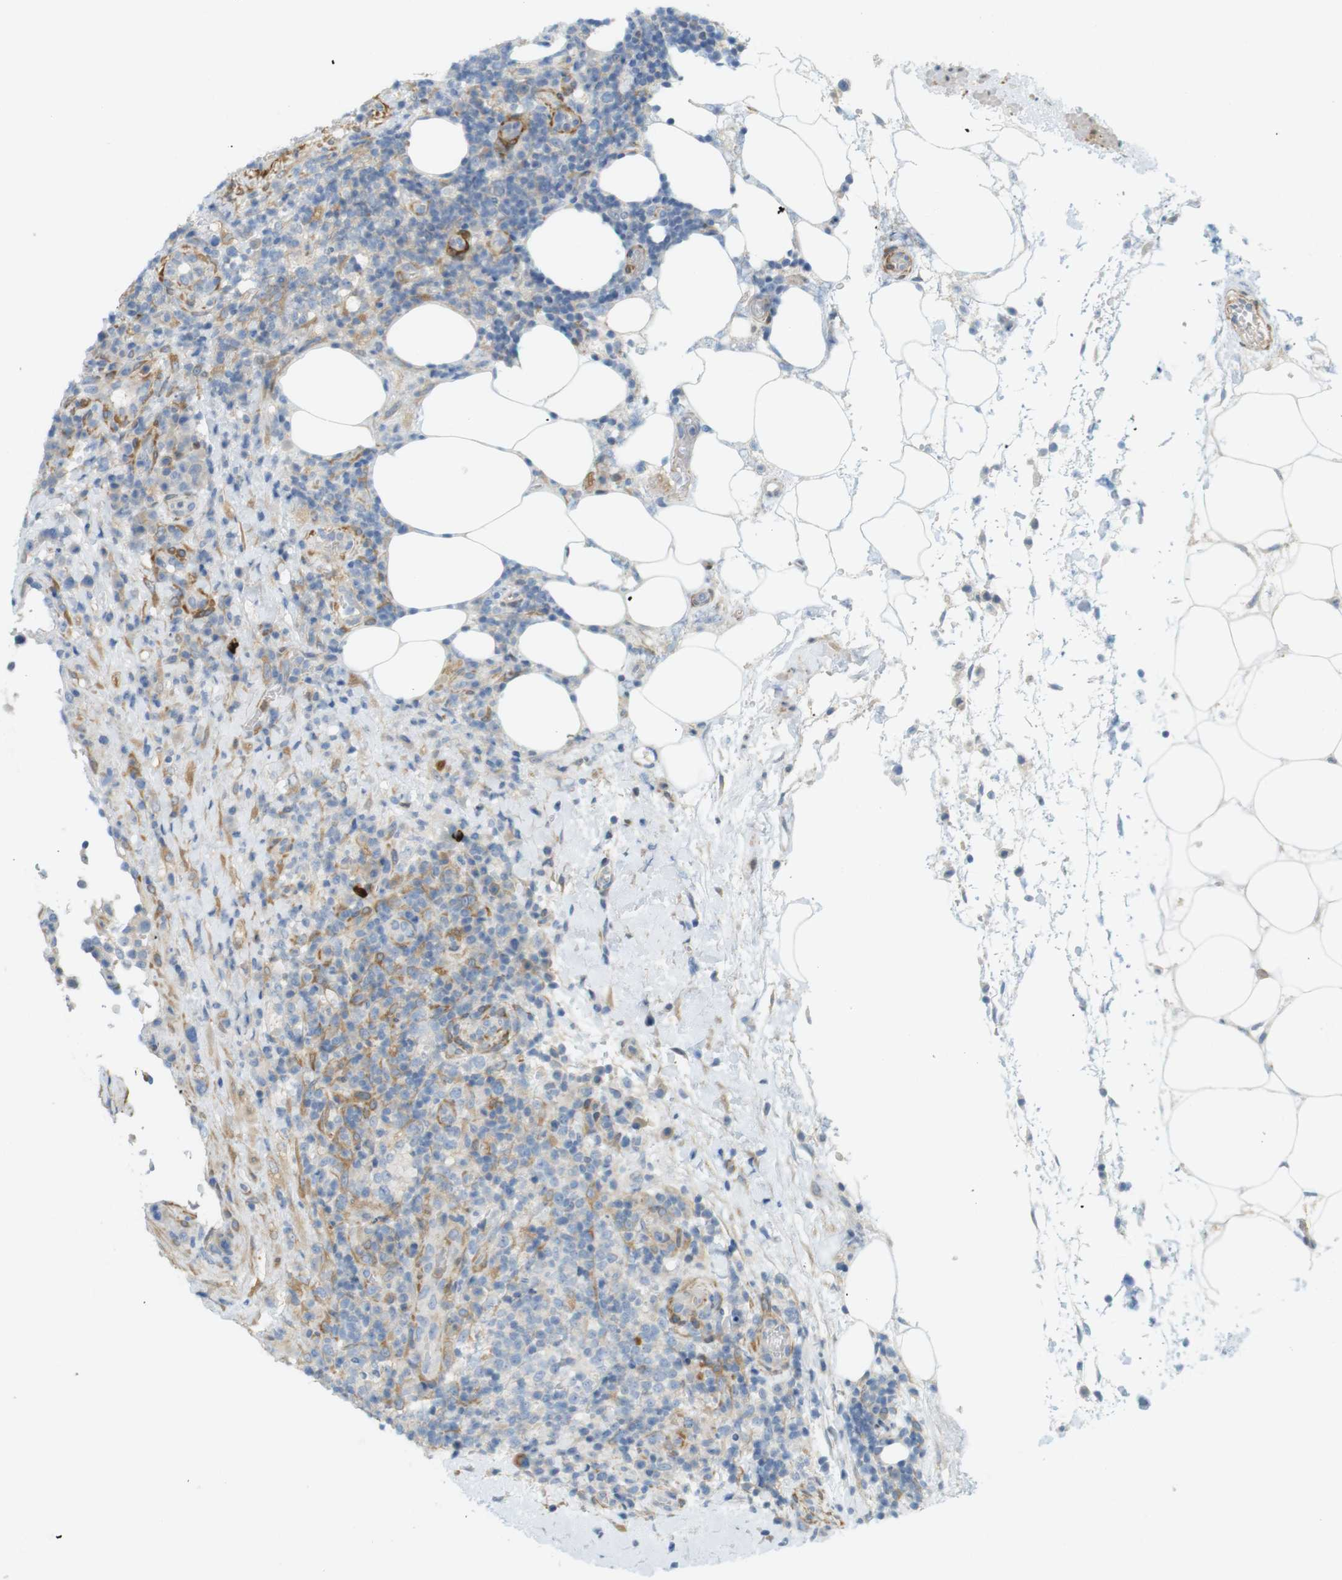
{"staining": {"intensity": "weak", "quantity": "<25%", "location": "cytoplasmic/membranous"}, "tissue": "lymphoma", "cell_type": "Tumor cells", "image_type": "cancer", "snomed": [{"axis": "morphology", "description": "Malignant lymphoma, non-Hodgkin's type, High grade"}, {"axis": "topography", "description": "Lymph node"}], "caption": "DAB (3,3'-diaminobenzidine) immunohistochemical staining of human lymphoma displays no significant staining in tumor cells. (Stains: DAB (3,3'-diaminobenzidine) immunohistochemistry with hematoxylin counter stain, Microscopy: brightfield microscopy at high magnification).", "gene": "PDE3A", "patient": {"sex": "female", "age": 76}}